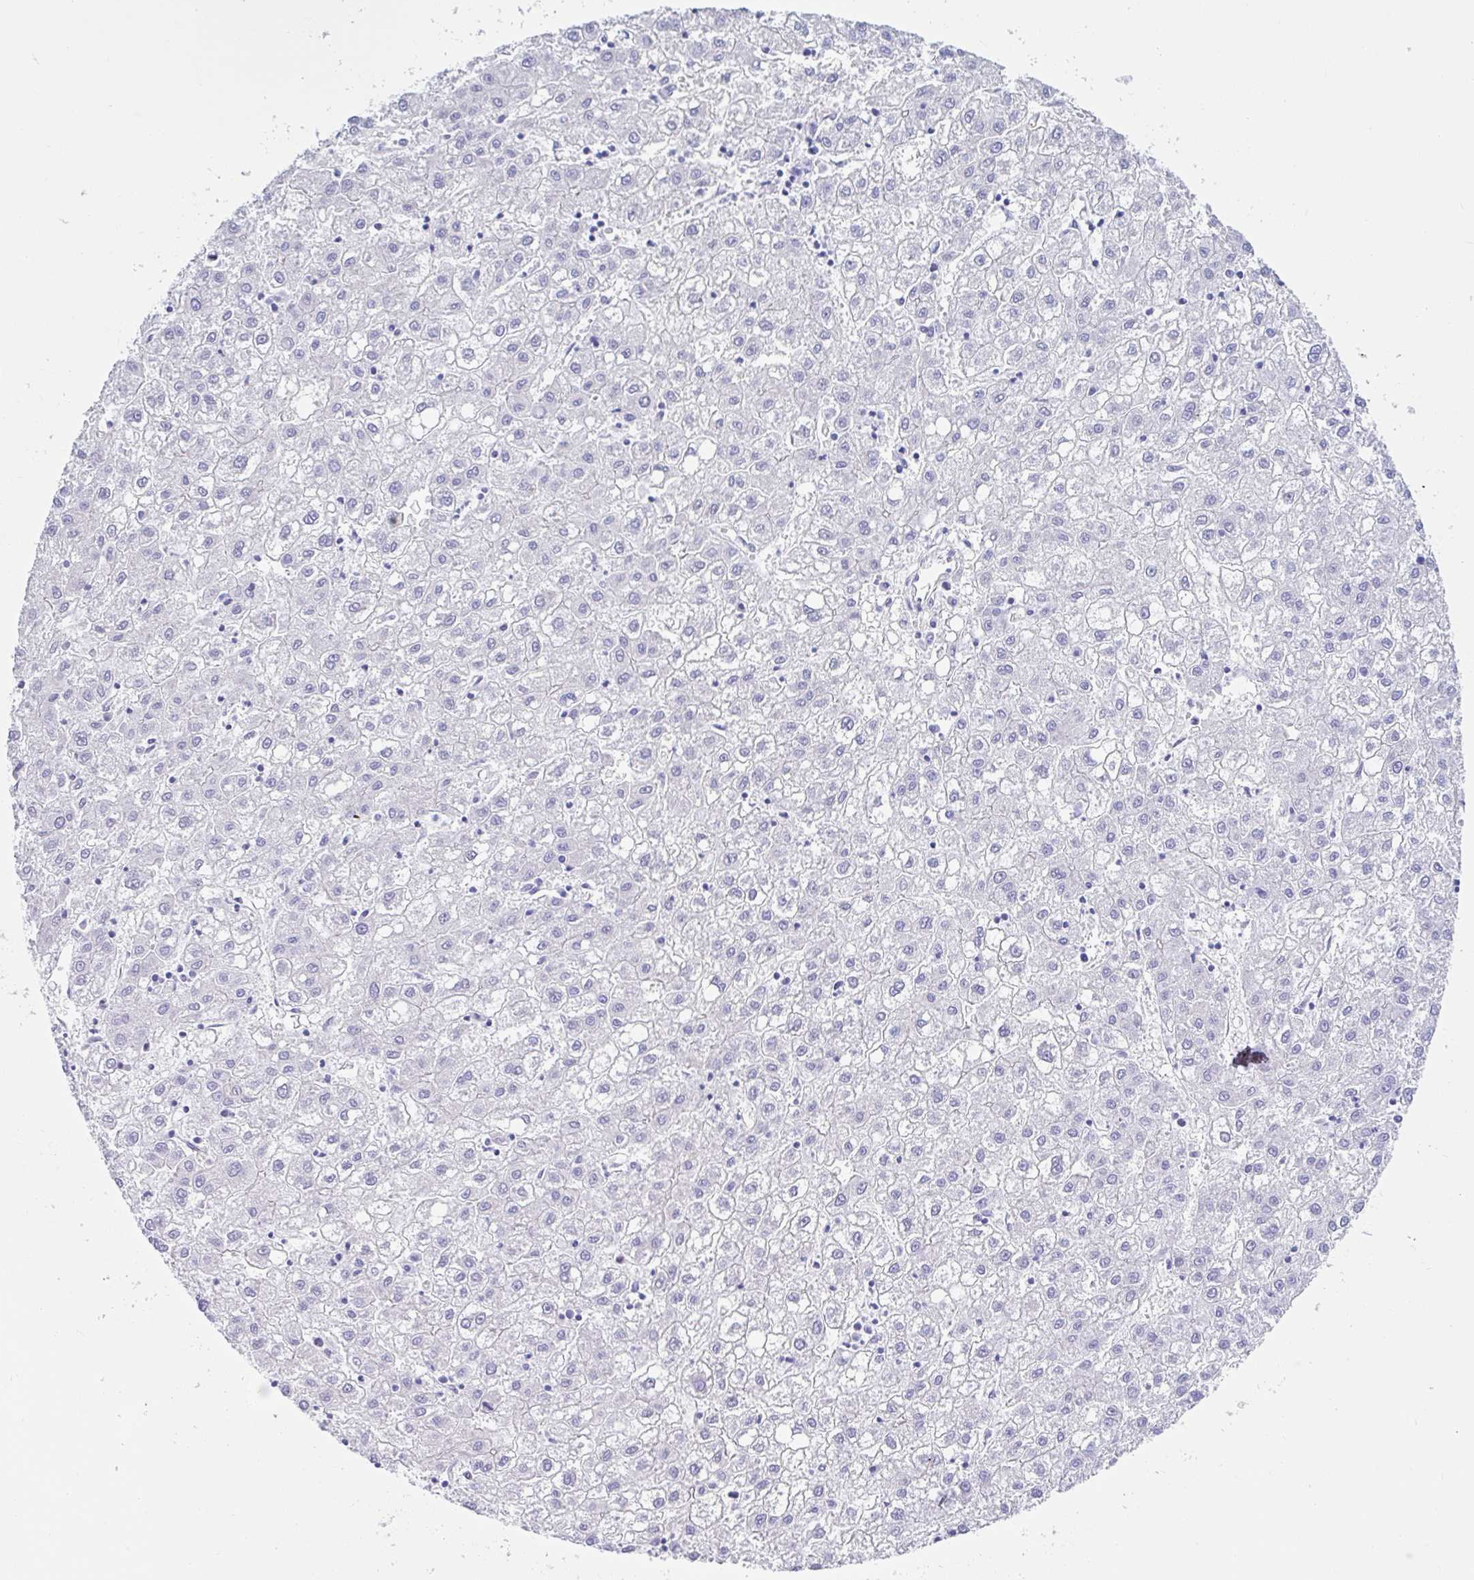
{"staining": {"intensity": "negative", "quantity": "none", "location": "none"}, "tissue": "liver cancer", "cell_type": "Tumor cells", "image_type": "cancer", "snomed": [{"axis": "morphology", "description": "Carcinoma, Hepatocellular, NOS"}, {"axis": "topography", "description": "Liver"}], "caption": "Human liver cancer (hepatocellular carcinoma) stained for a protein using immunohistochemistry (IHC) shows no staining in tumor cells.", "gene": "OR6N2", "patient": {"sex": "male", "age": 72}}